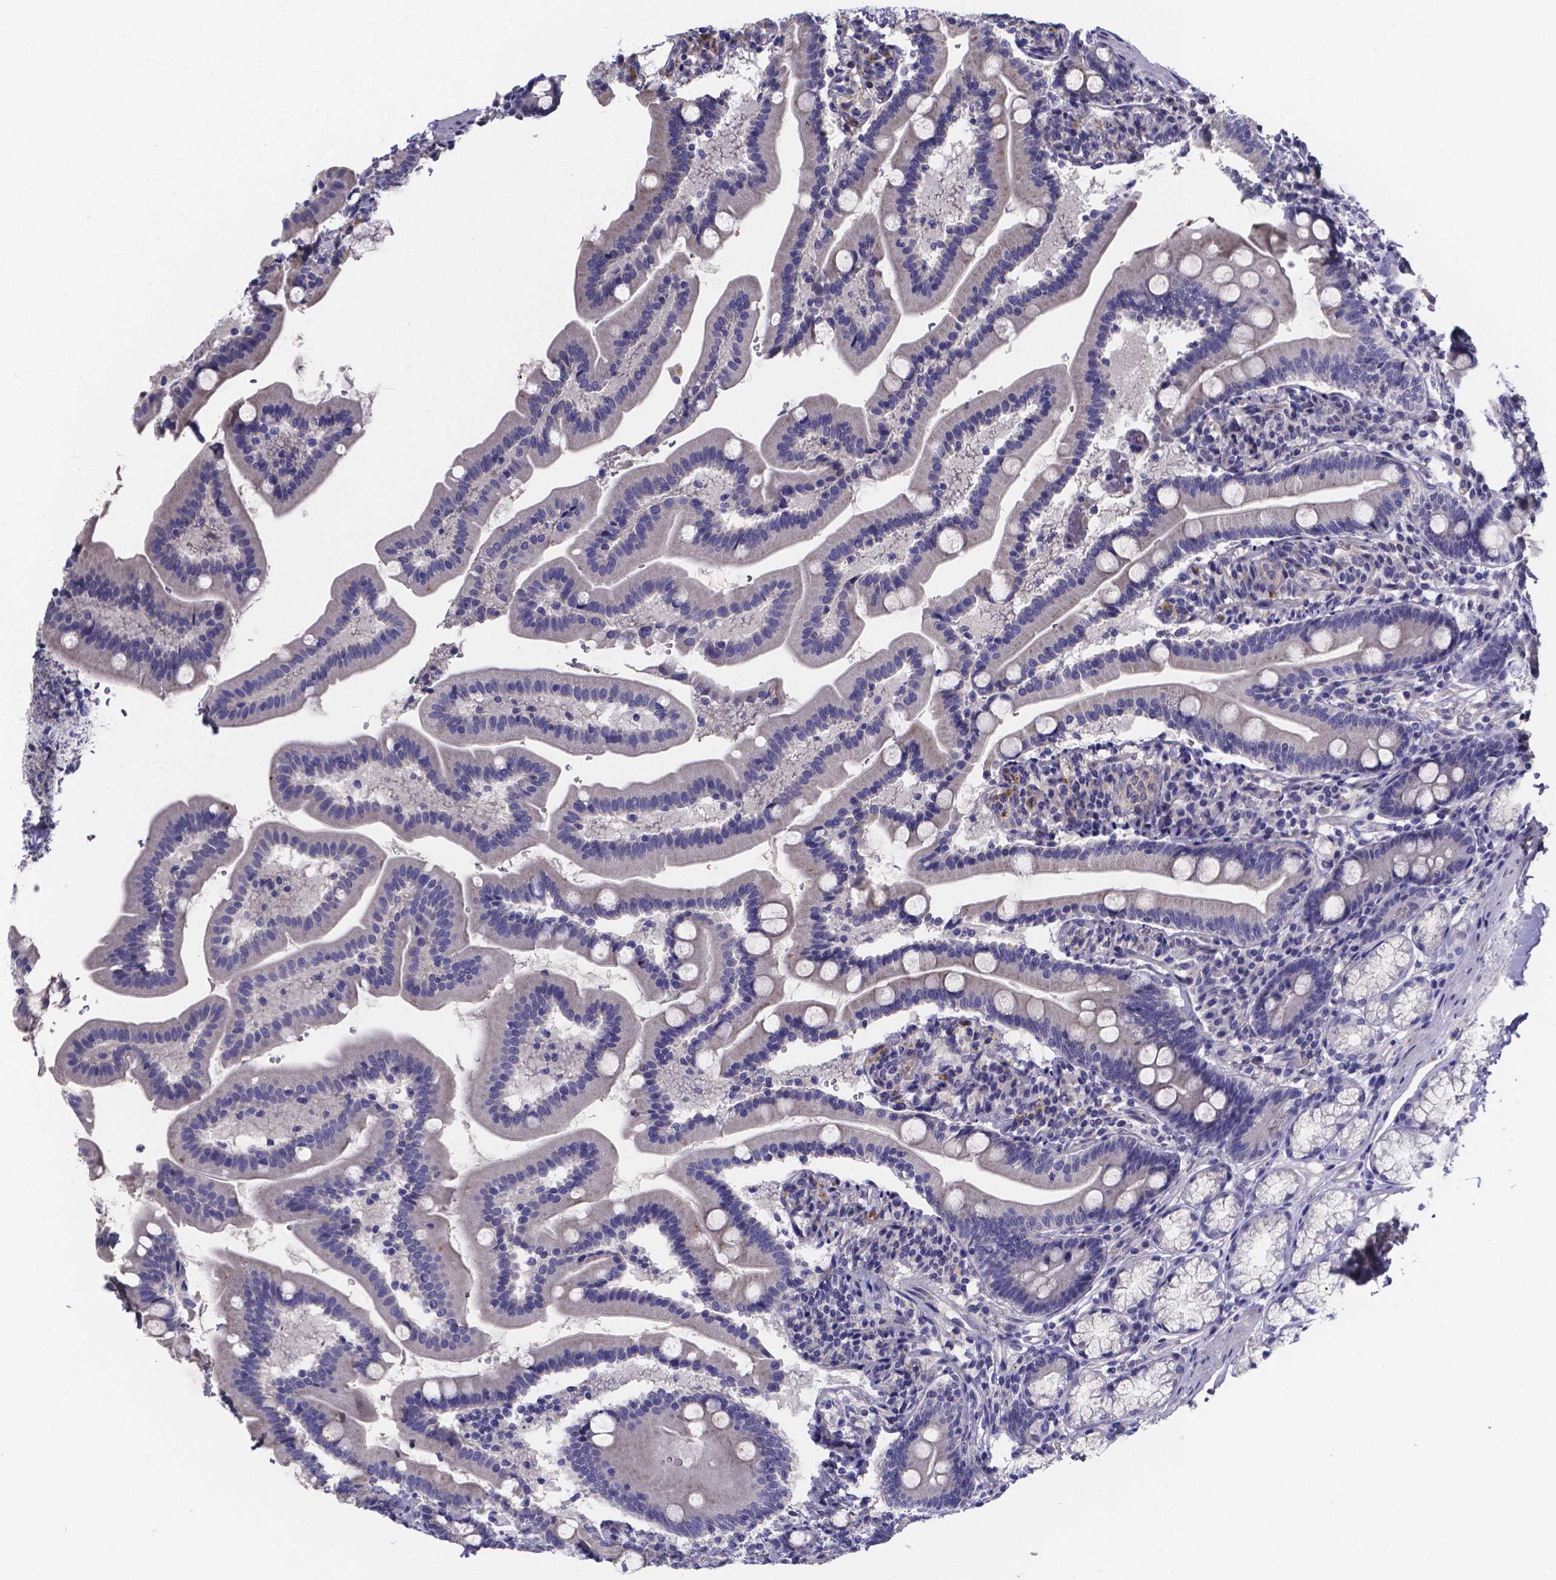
{"staining": {"intensity": "negative", "quantity": "none", "location": "none"}, "tissue": "duodenum", "cell_type": "Glandular cells", "image_type": "normal", "snomed": [{"axis": "morphology", "description": "Normal tissue, NOS"}, {"axis": "topography", "description": "Duodenum"}], "caption": "This histopathology image is of unremarkable duodenum stained with IHC to label a protein in brown with the nuclei are counter-stained blue. There is no expression in glandular cells.", "gene": "SFRP4", "patient": {"sex": "female", "age": 67}}